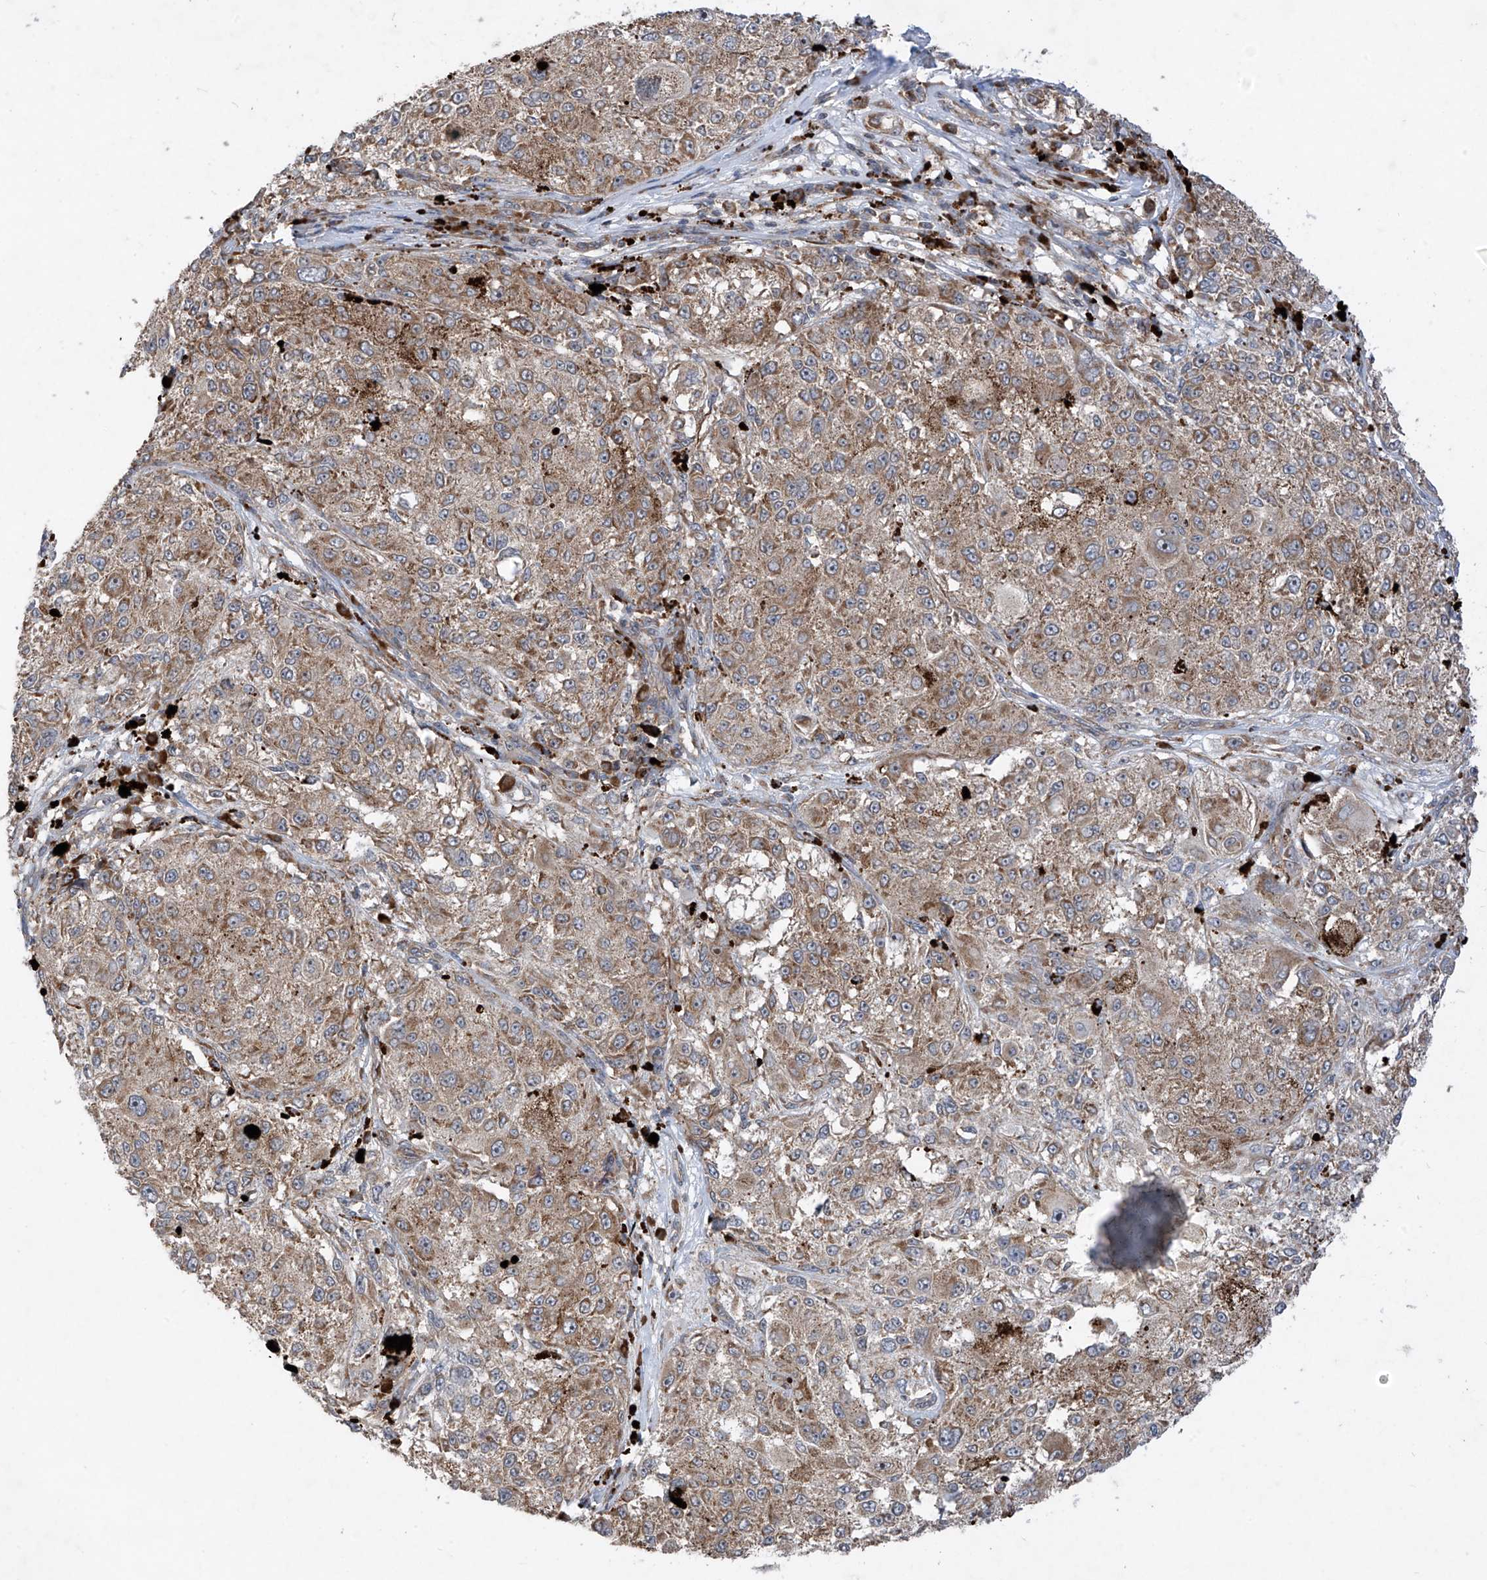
{"staining": {"intensity": "weak", "quantity": ">75%", "location": "cytoplasmic/membranous"}, "tissue": "melanoma", "cell_type": "Tumor cells", "image_type": "cancer", "snomed": [{"axis": "morphology", "description": "Necrosis, NOS"}, {"axis": "morphology", "description": "Malignant melanoma, NOS"}, {"axis": "topography", "description": "Skin"}], "caption": "Tumor cells demonstrate low levels of weak cytoplasmic/membranous staining in about >75% of cells in melanoma. (DAB = brown stain, brightfield microscopy at high magnification).", "gene": "RPL34", "patient": {"sex": "female", "age": 87}}